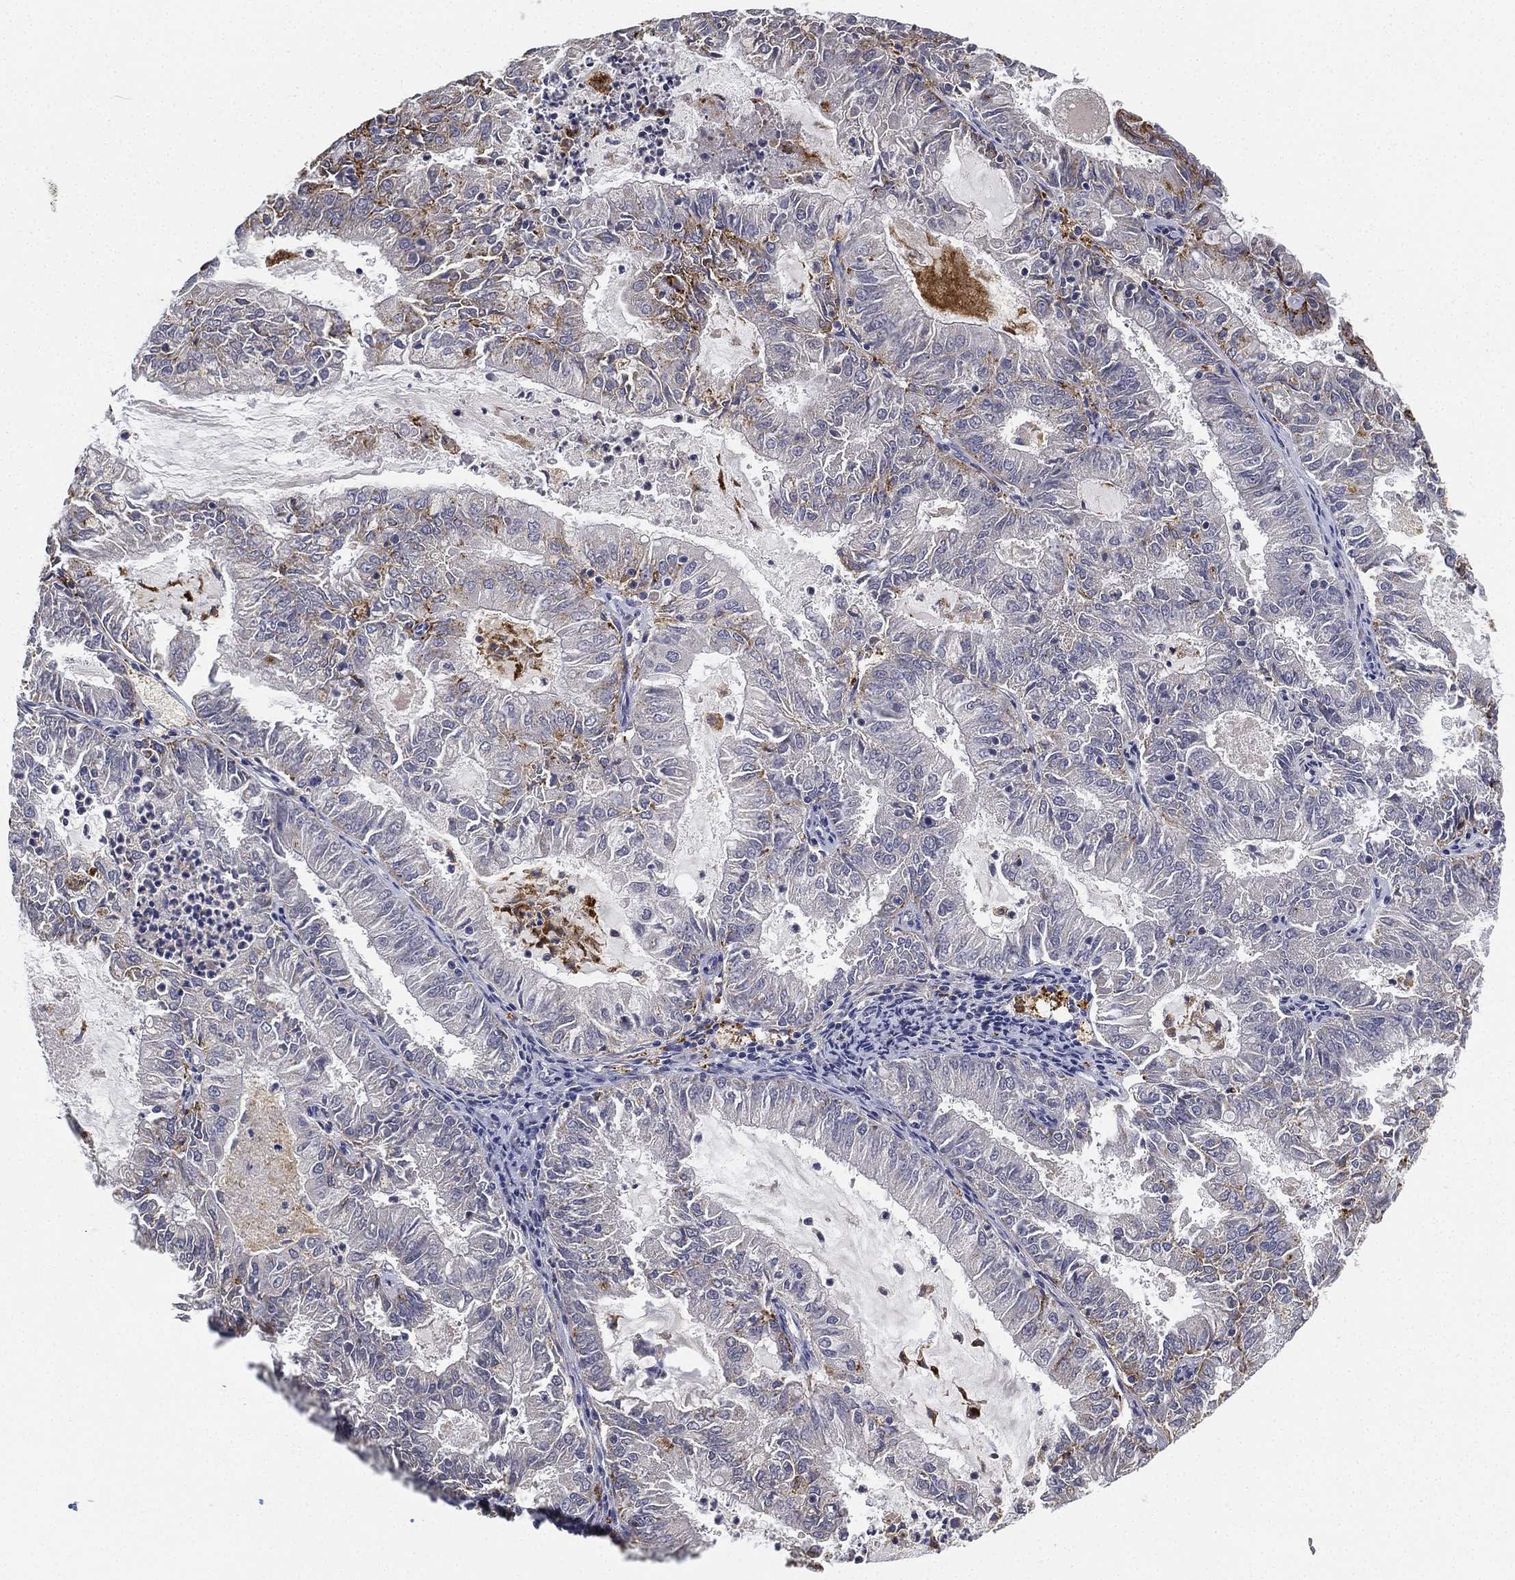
{"staining": {"intensity": "weak", "quantity": "<25%", "location": "cytoplasmic/membranous"}, "tissue": "endometrial cancer", "cell_type": "Tumor cells", "image_type": "cancer", "snomed": [{"axis": "morphology", "description": "Adenocarcinoma, NOS"}, {"axis": "topography", "description": "Endometrium"}], "caption": "Adenocarcinoma (endometrial) was stained to show a protein in brown. There is no significant positivity in tumor cells.", "gene": "NPC2", "patient": {"sex": "female", "age": 57}}